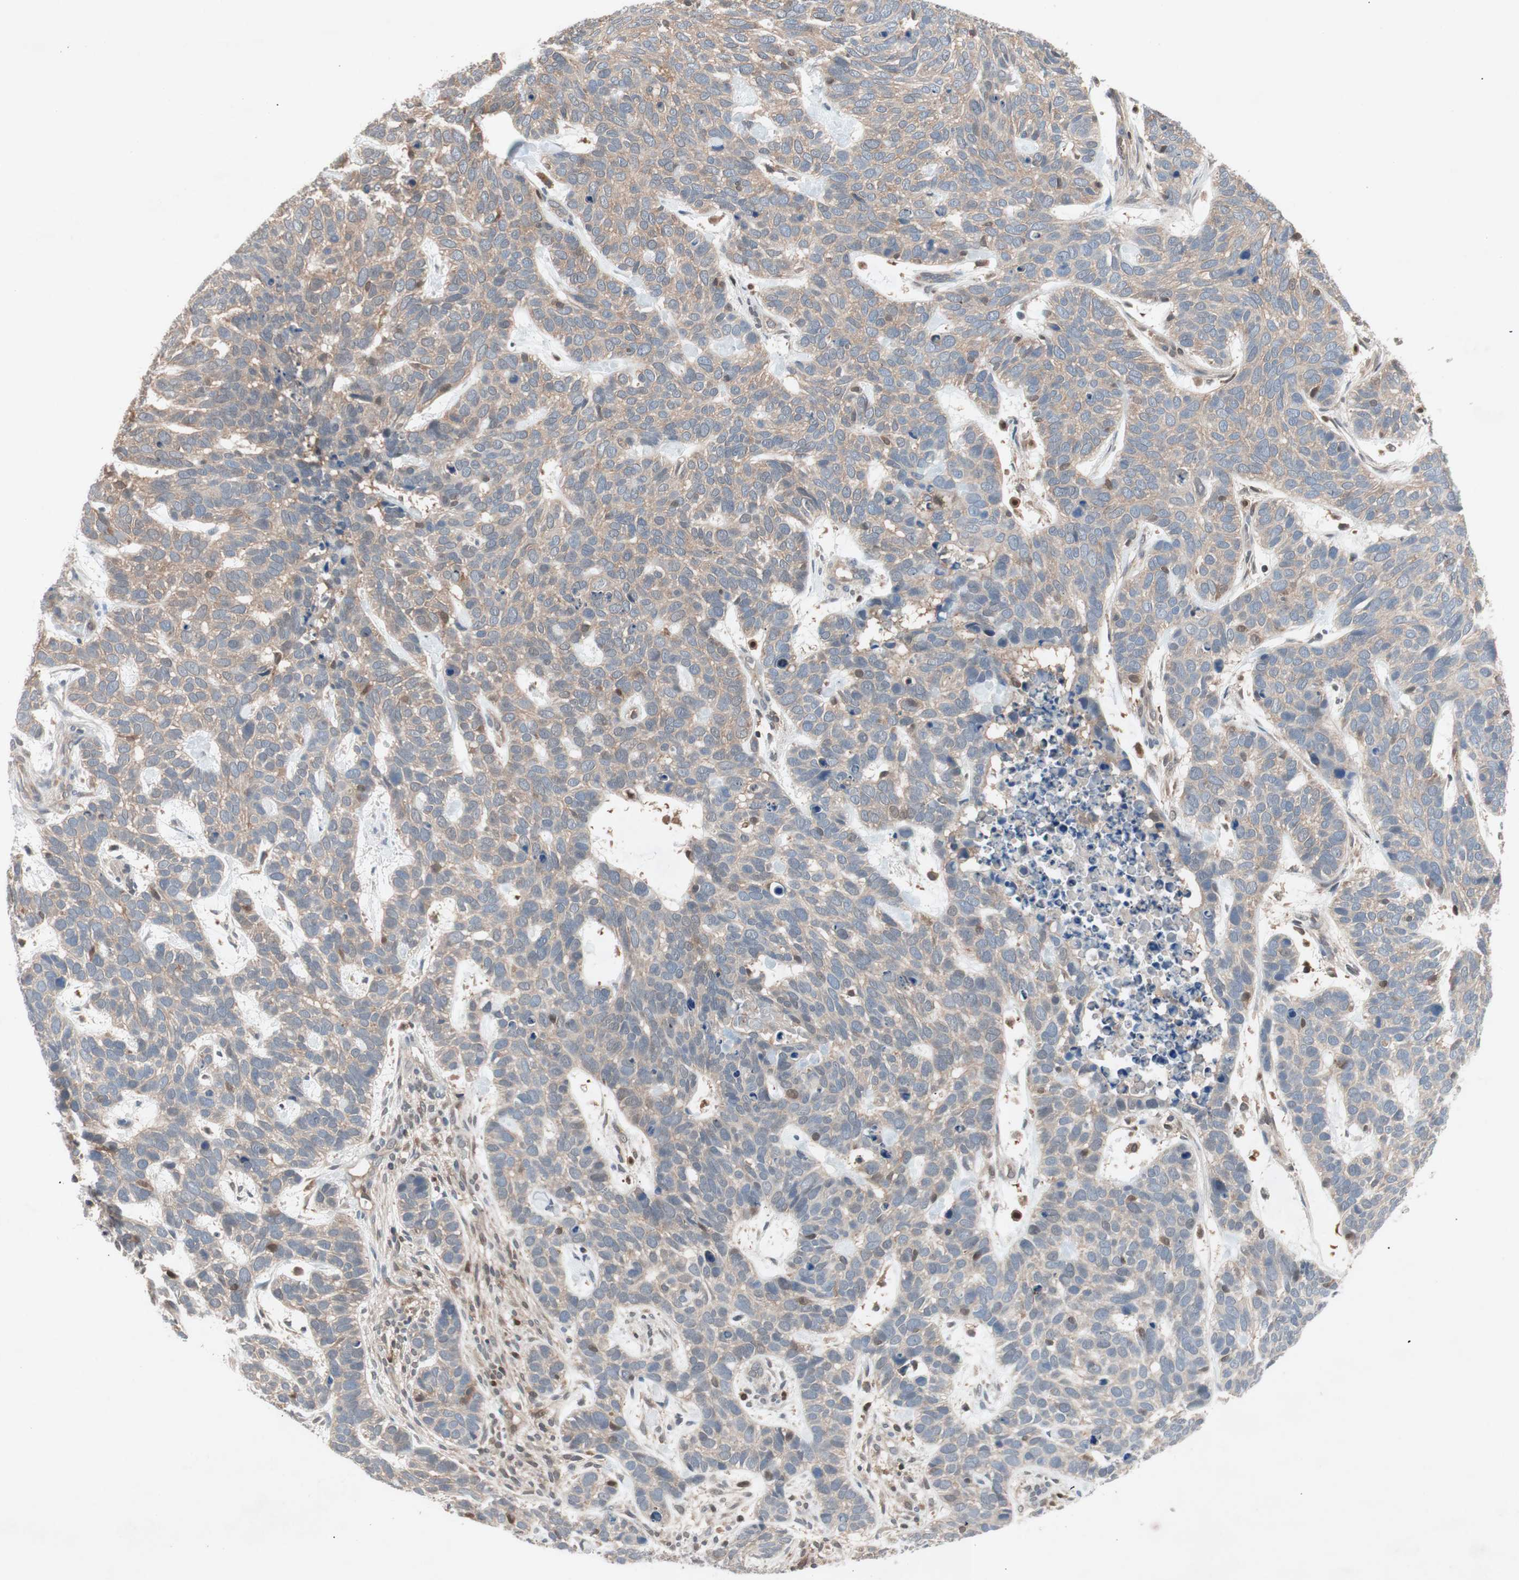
{"staining": {"intensity": "weak", "quantity": ">75%", "location": "cytoplasmic/membranous"}, "tissue": "skin cancer", "cell_type": "Tumor cells", "image_type": "cancer", "snomed": [{"axis": "morphology", "description": "Basal cell carcinoma"}, {"axis": "topography", "description": "Skin"}], "caption": "IHC of human skin cancer (basal cell carcinoma) demonstrates low levels of weak cytoplasmic/membranous expression in about >75% of tumor cells. (Stains: DAB in brown, nuclei in blue, Microscopy: brightfield microscopy at high magnification).", "gene": "GALT", "patient": {"sex": "male", "age": 87}}